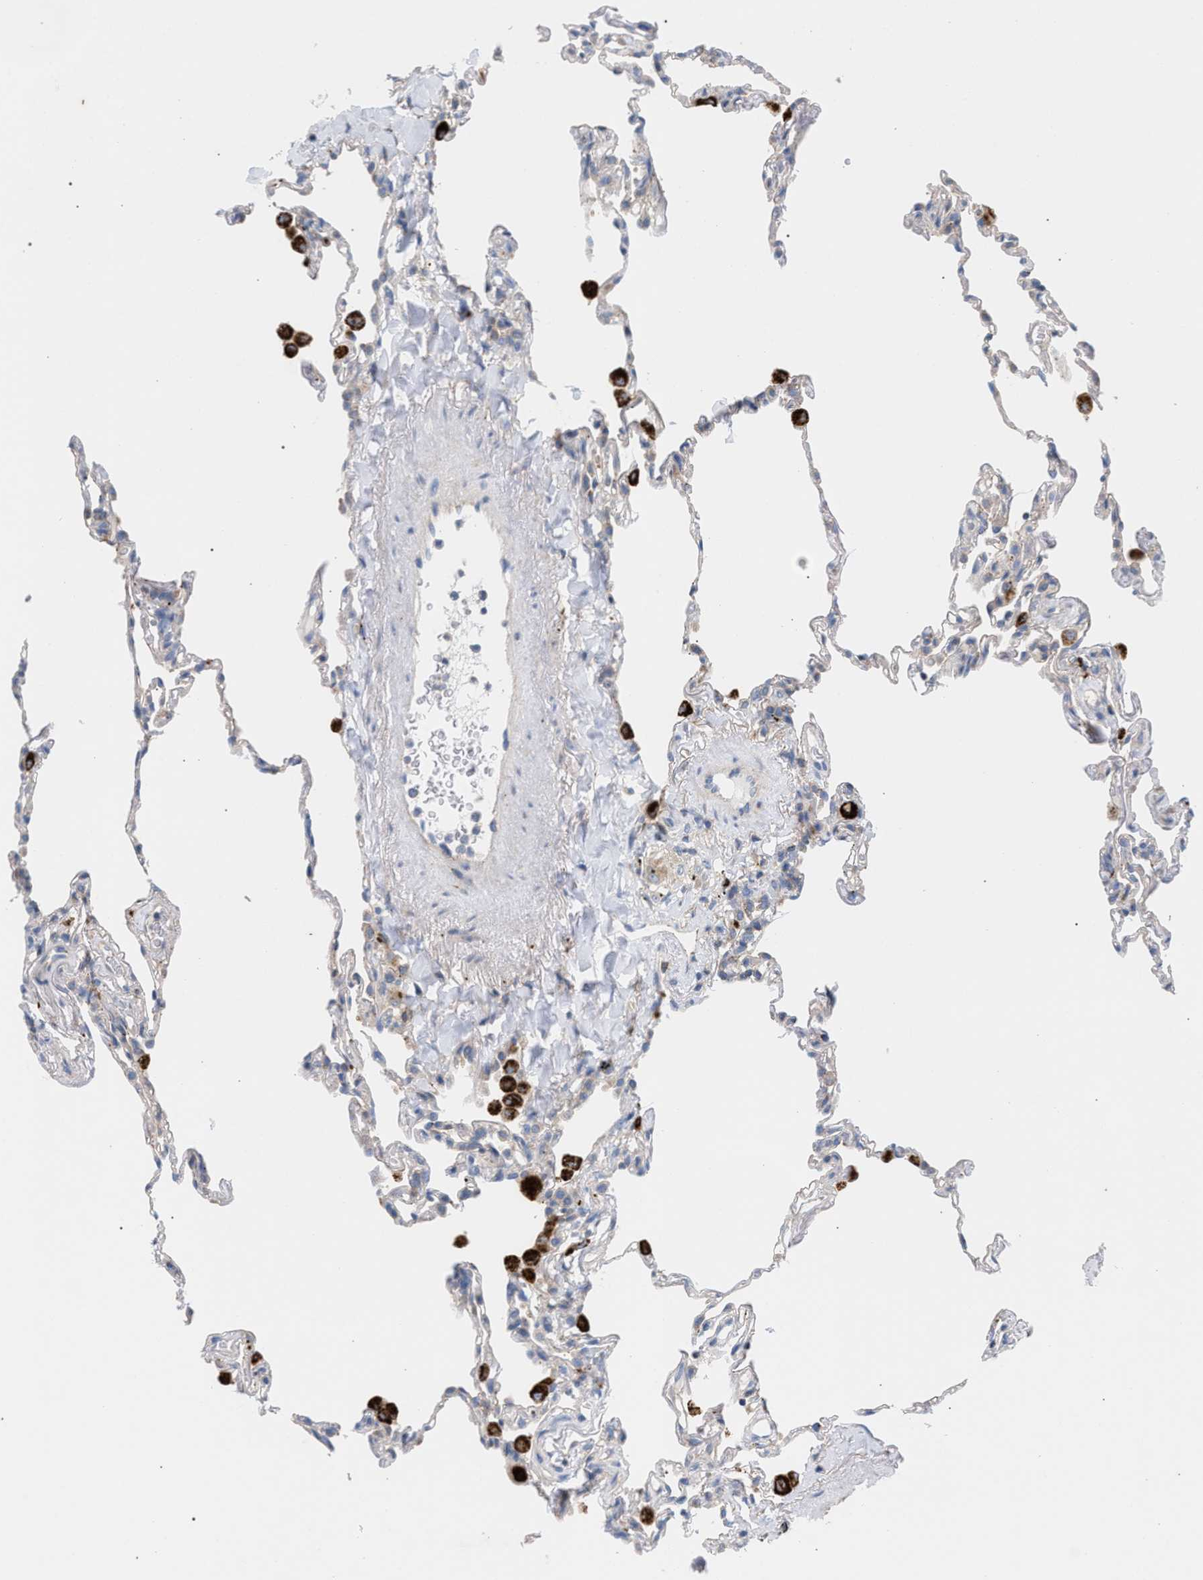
{"staining": {"intensity": "negative", "quantity": "none", "location": "none"}, "tissue": "lung", "cell_type": "Alveolar cells", "image_type": "normal", "snomed": [{"axis": "morphology", "description": "Normal tissue, NOS"}, {"axis": "topography", "description": "Lung"}], "caption": "There is no significant staining in alveolar cells of lung. (Stains: DAB IHC with hematoxylin counter stain, Microscopy: brightfield microscopy at high magnification).", "gene": "MBTD1", "patient": {"sex": "male", "age": 59}}